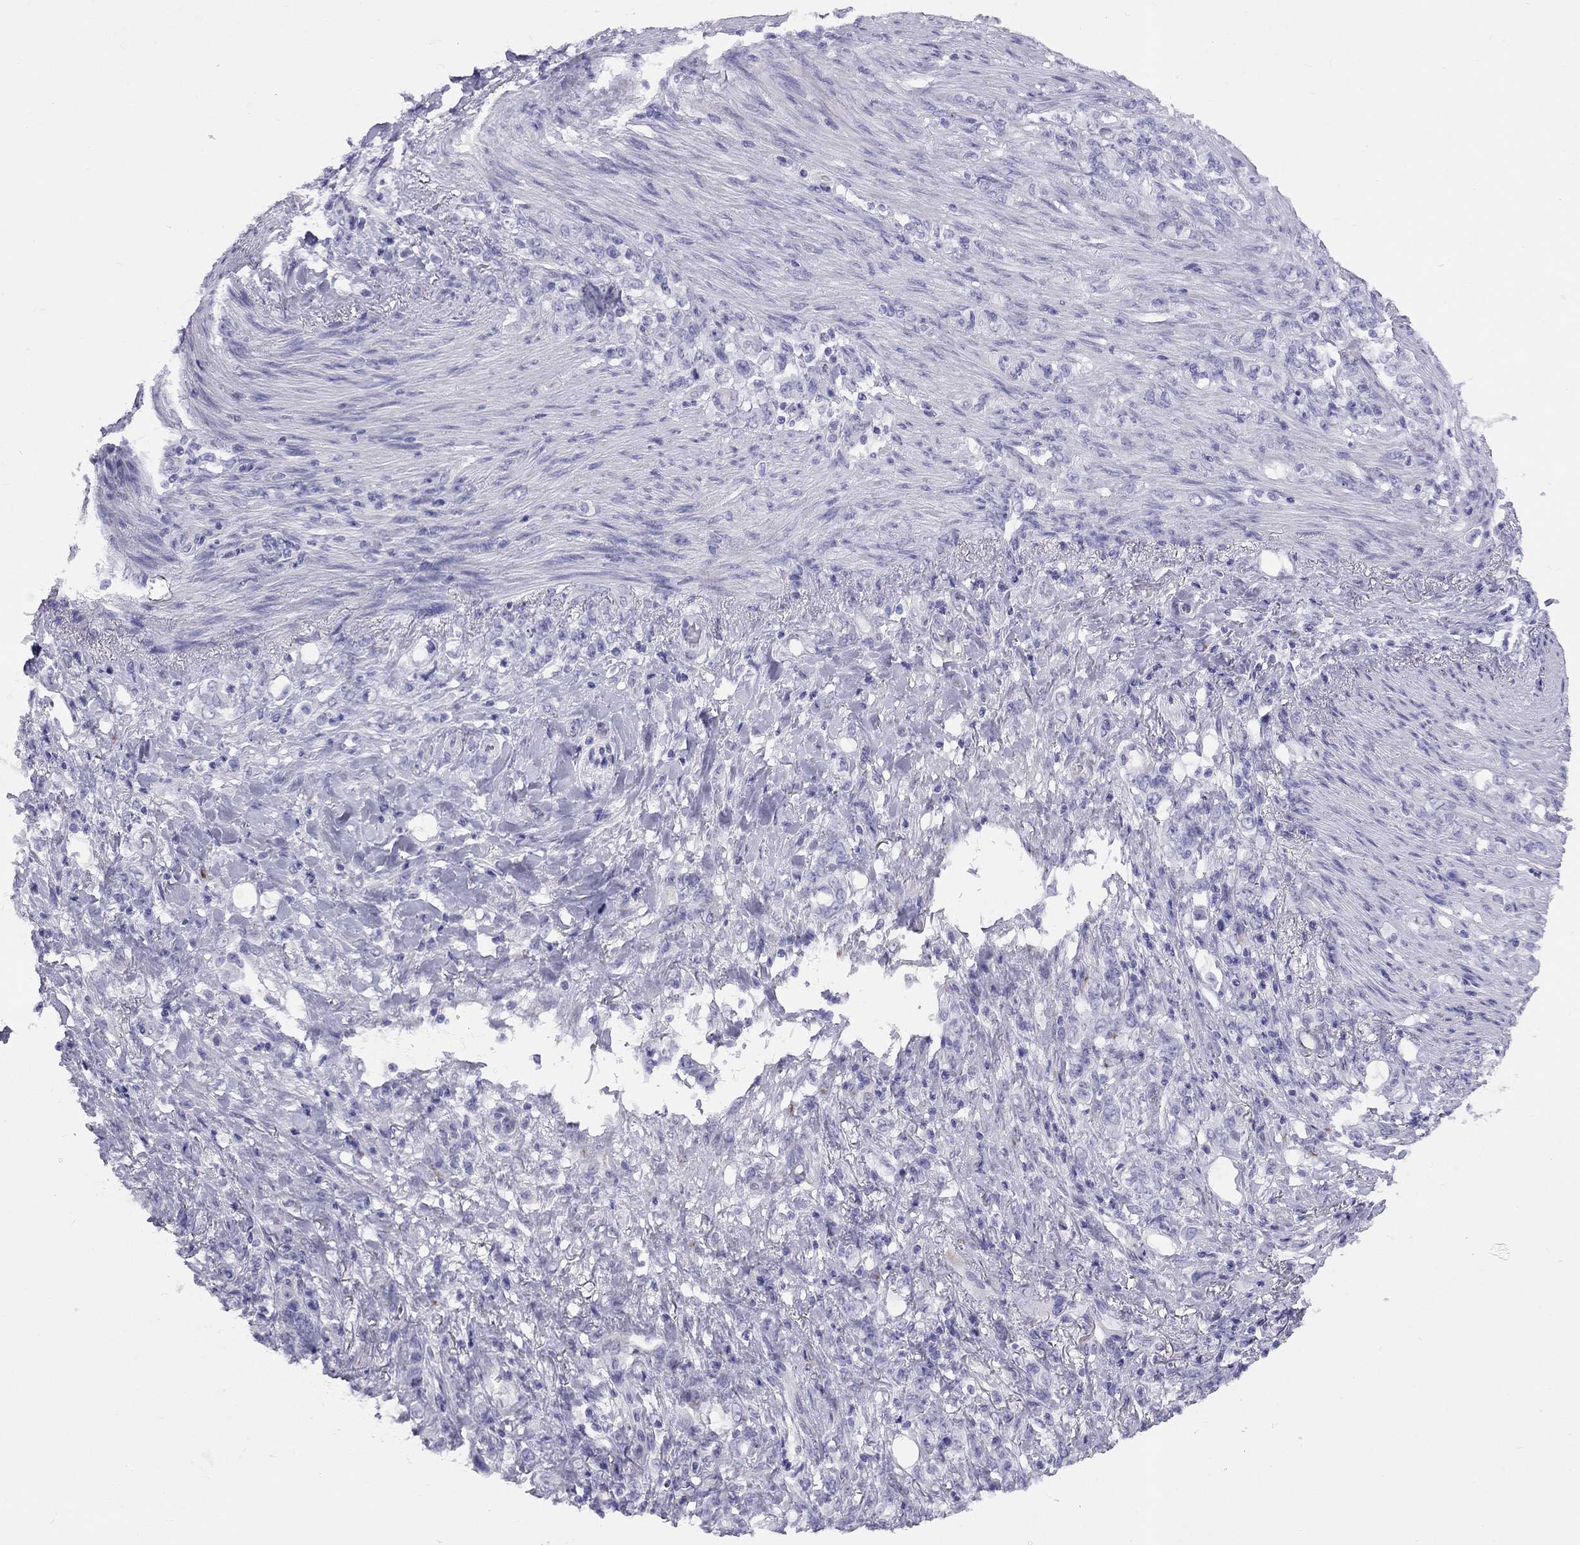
{"staining": {"intensity": "negative", "quantity": "none", "location": "none"}, "tissue": "stomach cancer", "cell_type": "Tumor cells", "image_type": "cancer", "snomed": [{"axis": "morphology", "description": "Adenocarcinoma, NOS"}, {"axis": "topography", "description": "Stomach"}], "caption": "Tumor cells show no significant protein staining in stomach cancer.", "gene": "FSCN3", "patient": {"sex": "female", "age": 79}}